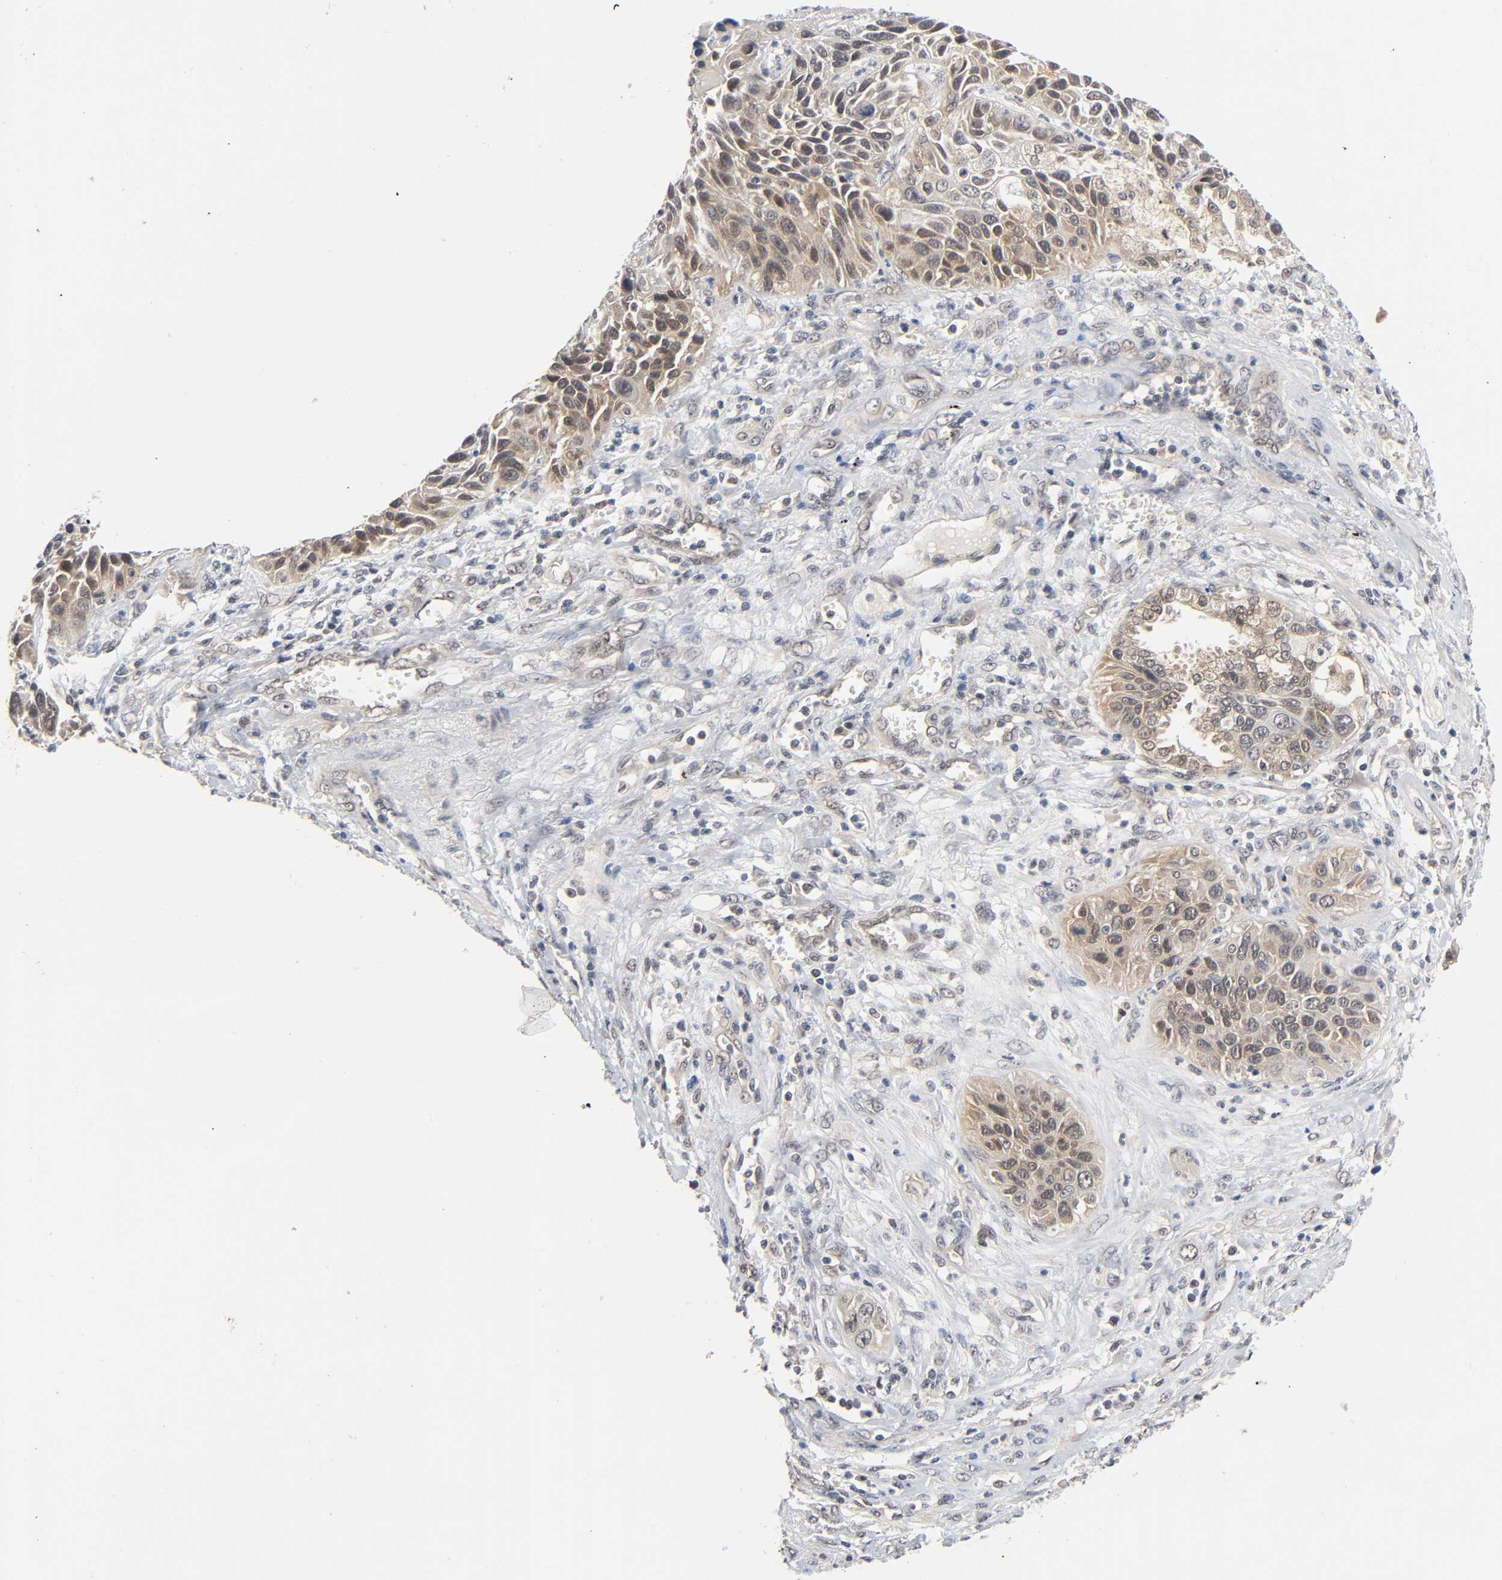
{"staining": {"intensity": "weak", "quantity": ">75%", "location": "cytoplasmic/membranous"}, "tissue": "lung cancer", "cell_type": "Tumor cells", "image_type": "cancer", "snomed": [{"axis": "morphology", "description": "Squamous cell carcinoma, NOS"}, {"axis": "topography", "description": "Lung"}], "caption": "Weak cytoplasmic/membranous protein staining is present in approximately >75% of tumor cells in lung cancer.", "gene": "PRKAB1", "patient": {"sex": "female", "age": 76}}